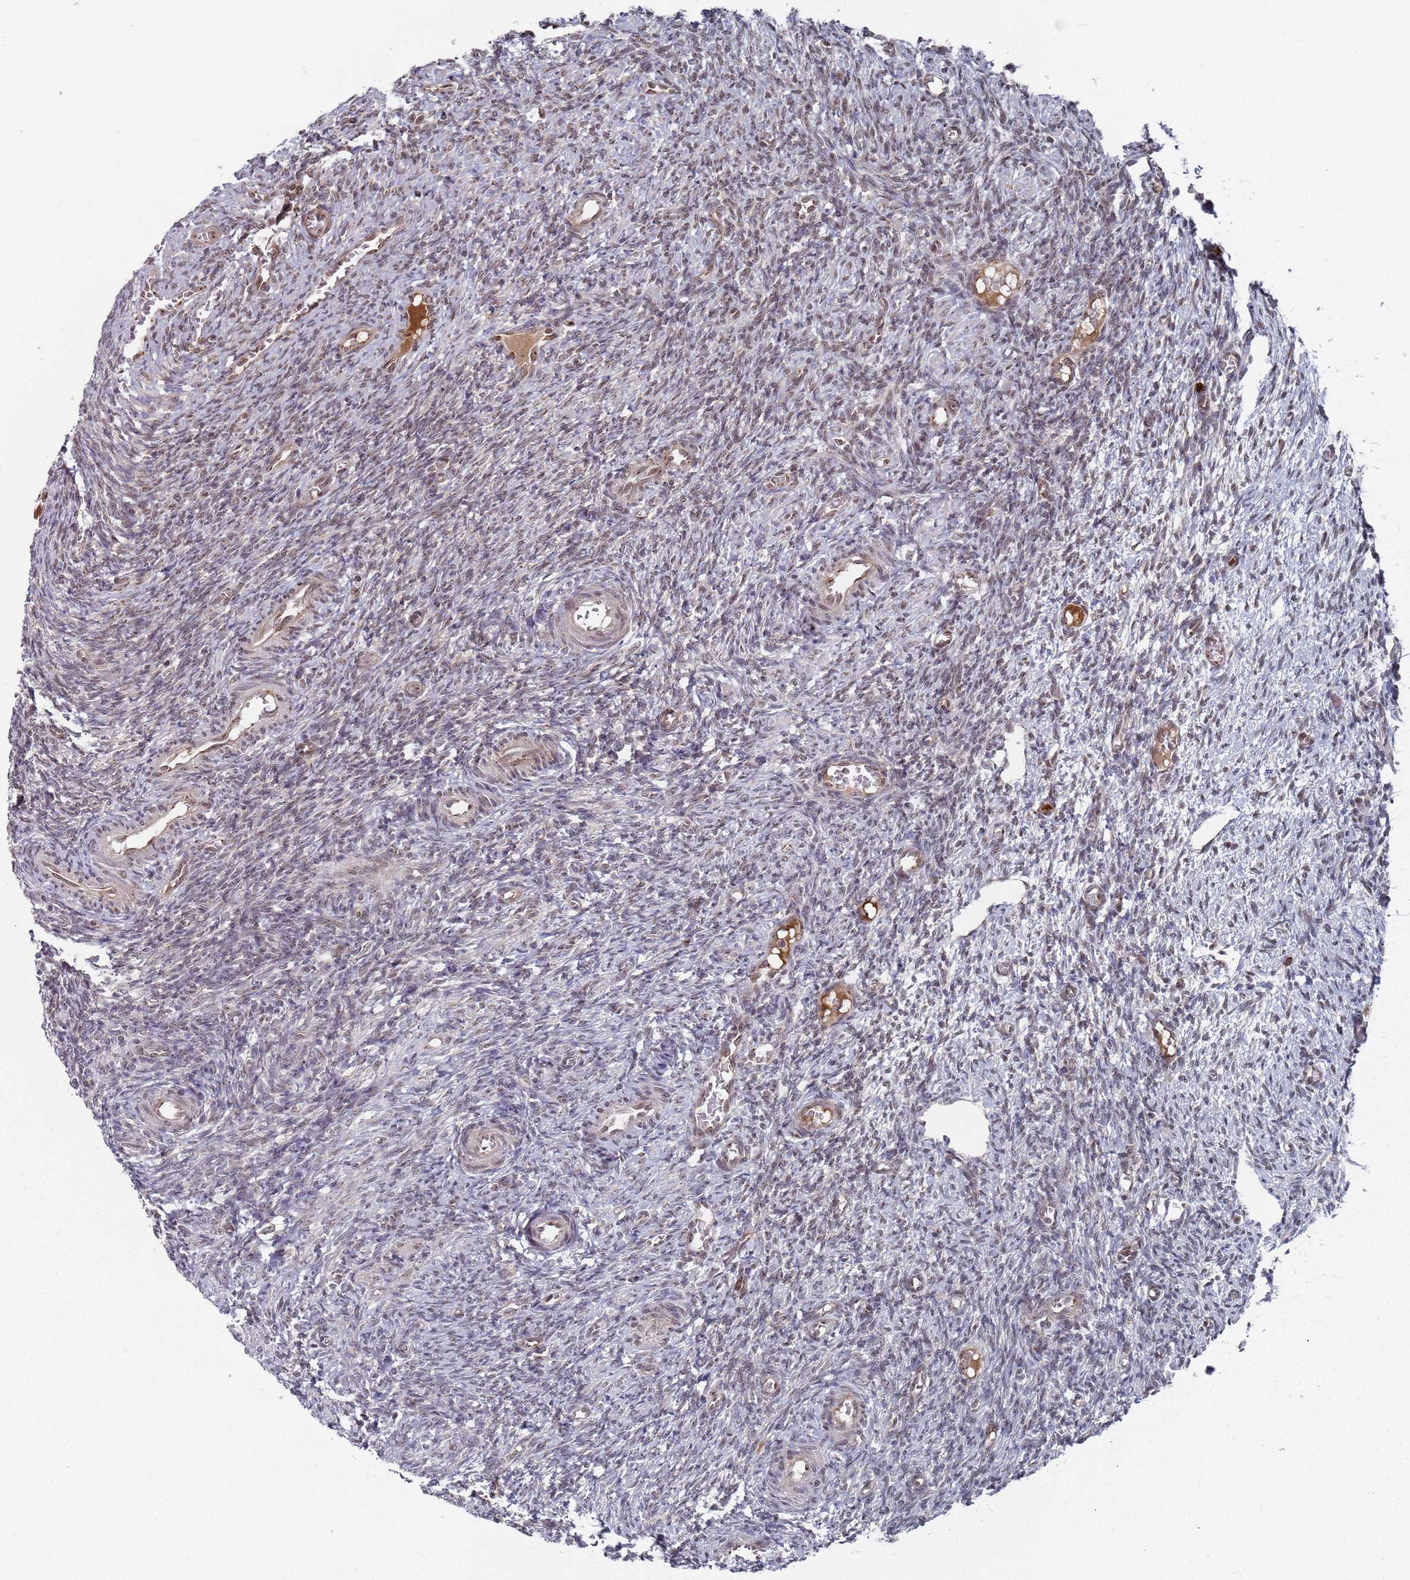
{"staining": {"intensity": "moderate", "quantity": "<25%", "location": "cytoplasmic/membranous"}, "tissue": "ovary", "cell_type": "Ovarian stroma cells", "image_type": "normal", "snomed": [{"axis": "morphology", "description": "Normal tissue, NOS"}, {"axis": "topography", "description": "Ovary"}], "caption": "Protein analysis of normal ovary displays moderate cytoplasmic/membranous expression in approximately <25% of ovarian stroma cells. The protein is shown in brown color, while the nuclei are stained blue.", "gene": "FMO4", "patient": {"sex": "female", "age": 27}}